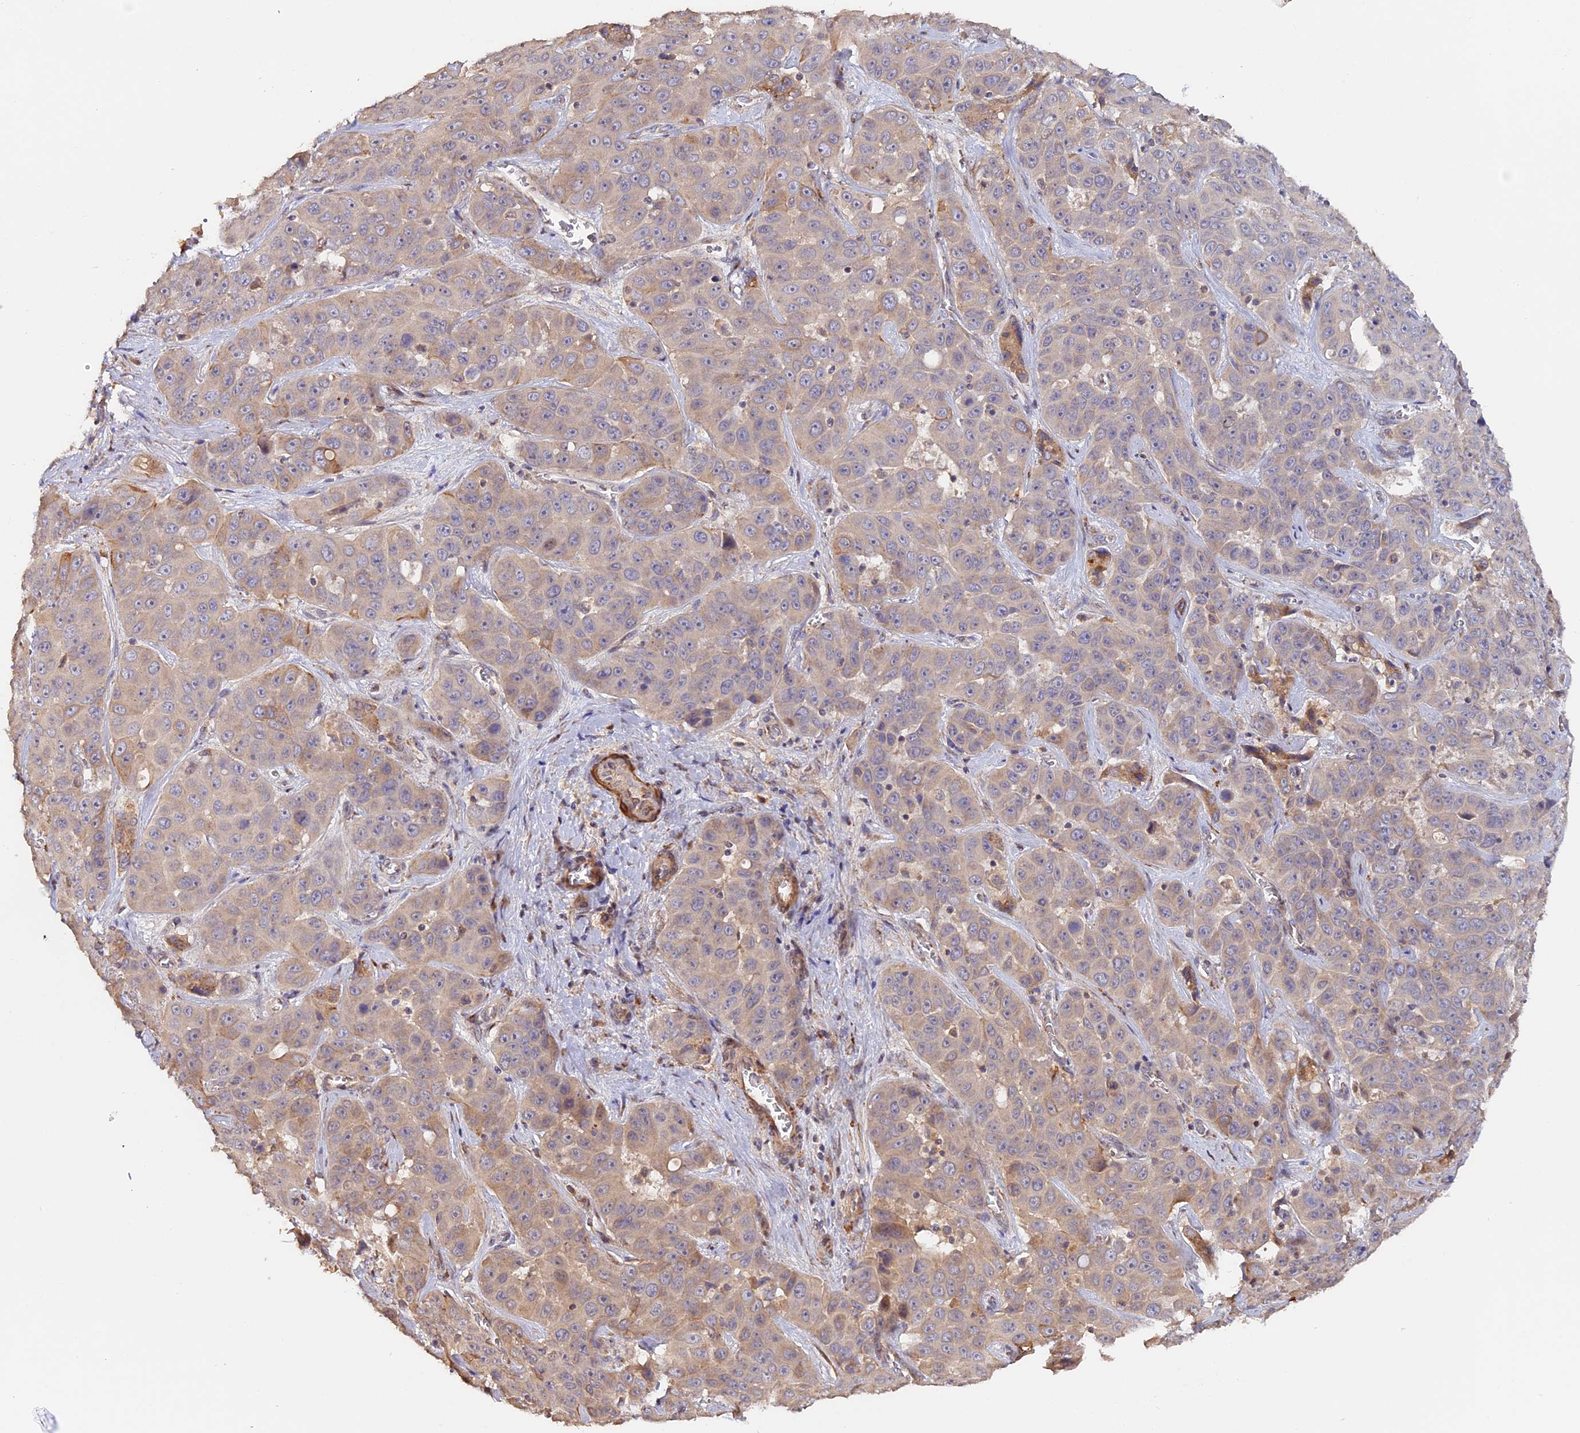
{"staining": {"intensity": "moderate", "quantity": "25%-75%", "location": "cytoplasmic/membranous"}, "tissue": "liver cancer", "cell_type": "Tumor cells", "image_type": "cancer", "snomed": [{"axis": "morphology", "description": "Cholangiocarcinoma"}, {"axis": "topography", "description": "Liver"}], "caption": "Immunohistochemistry (IHC) of human liver cancer (cholangiocarcinoma) demonstrates medium levels of moderate cytoplasmic/membranous positivity in about 25%-75% of tumor cells.", "gene": "TANGO6", "patient": {"sex": "female", "age": 52}}